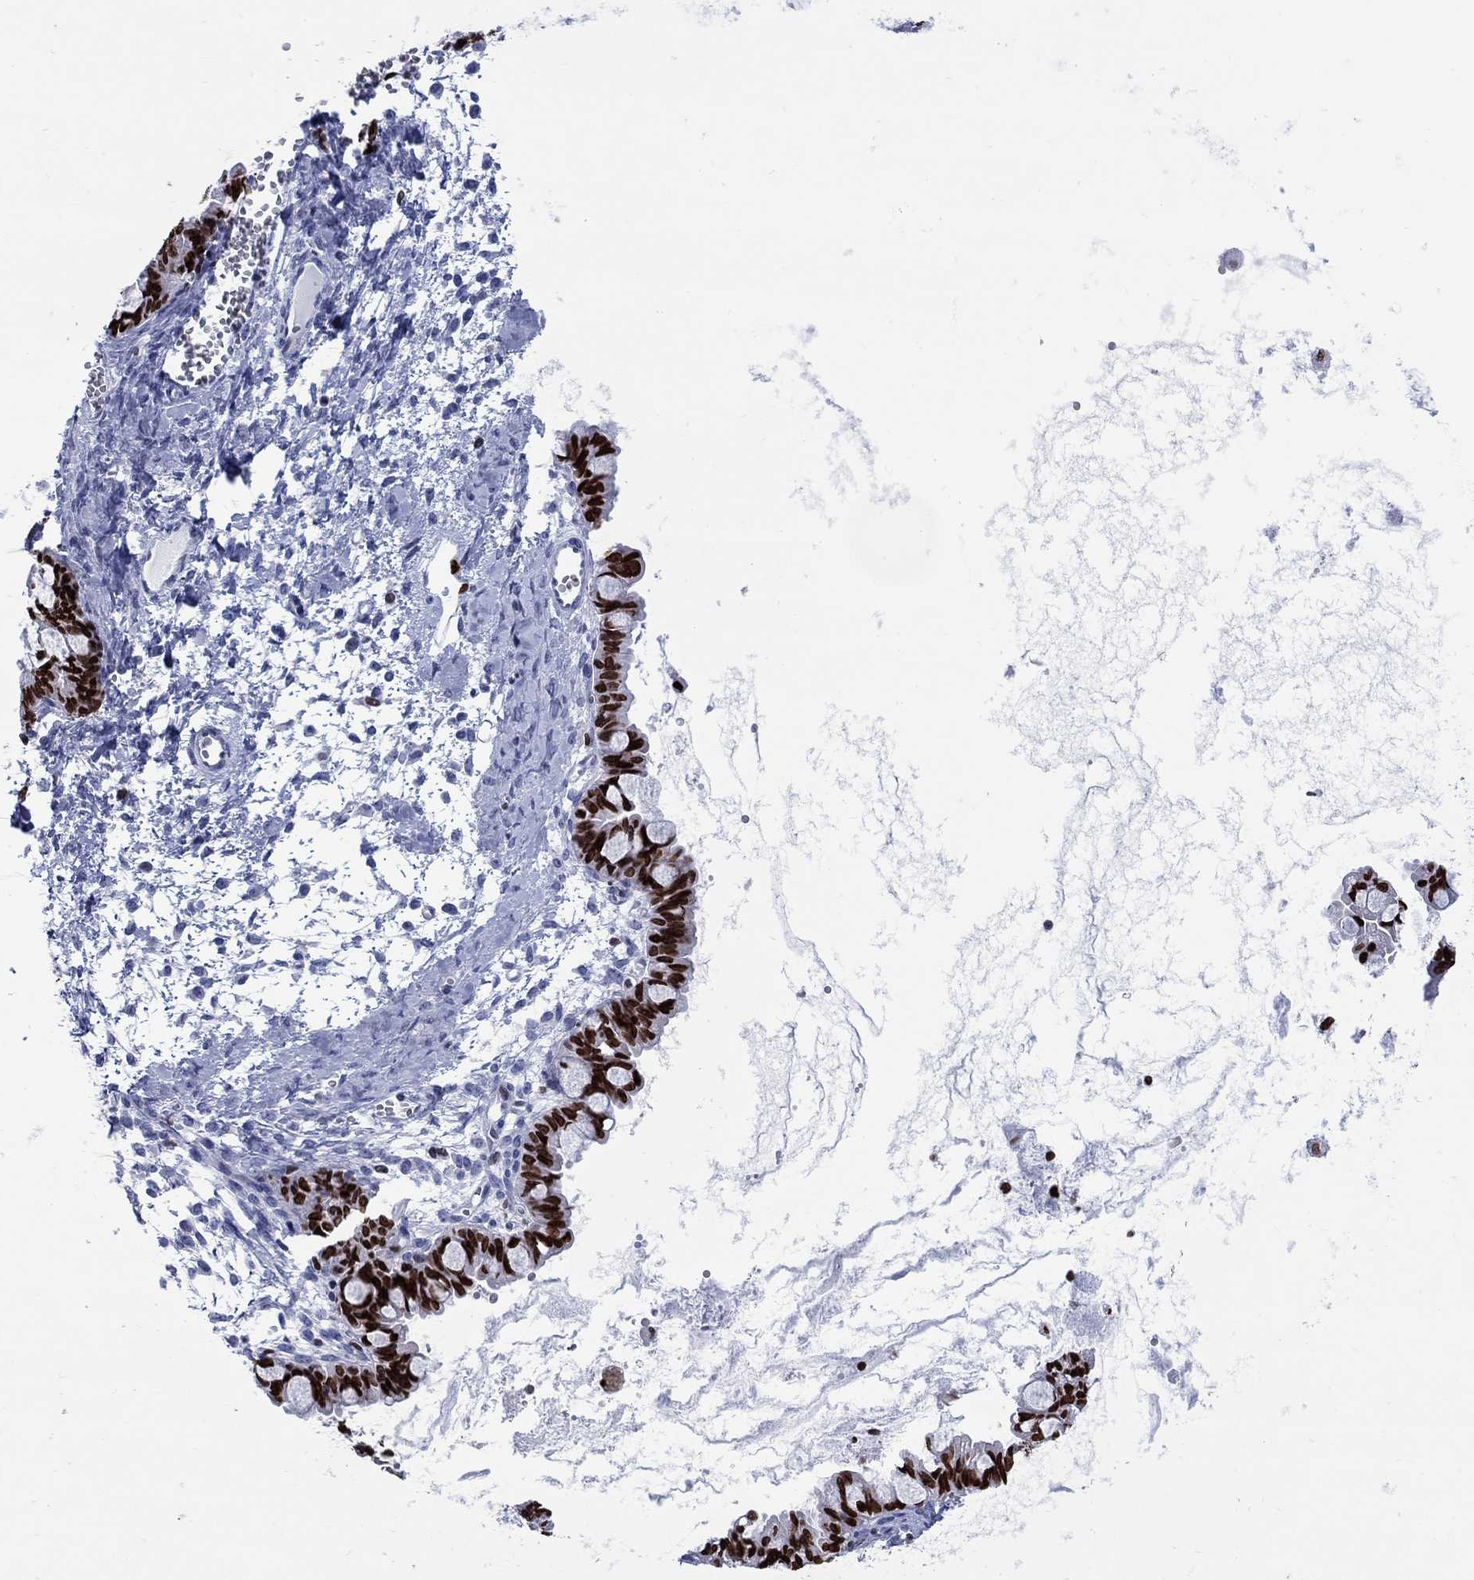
{"staining": {"intensity": "strong", "quantity": ">75%", "location": "nuclear"}, "tissue": "ovarian cancer", "cell_type": "Tumor cells", "image_type": "cancer", "snomed": [{"axis": "morphology", "description": "Cystadenocarcinoma, mucinous, NOS"}, {"axis": "topography", "description": "Ovary"}], "caption": "Immunohistochemical staining of human mucinous cystadenocarcinoma (ovarian) reveals high levels of strong nuclear protein expression in about >75% of tumor cells.", "gene": "HMGA1", "patient": {"sex": "female", "age": 63}}